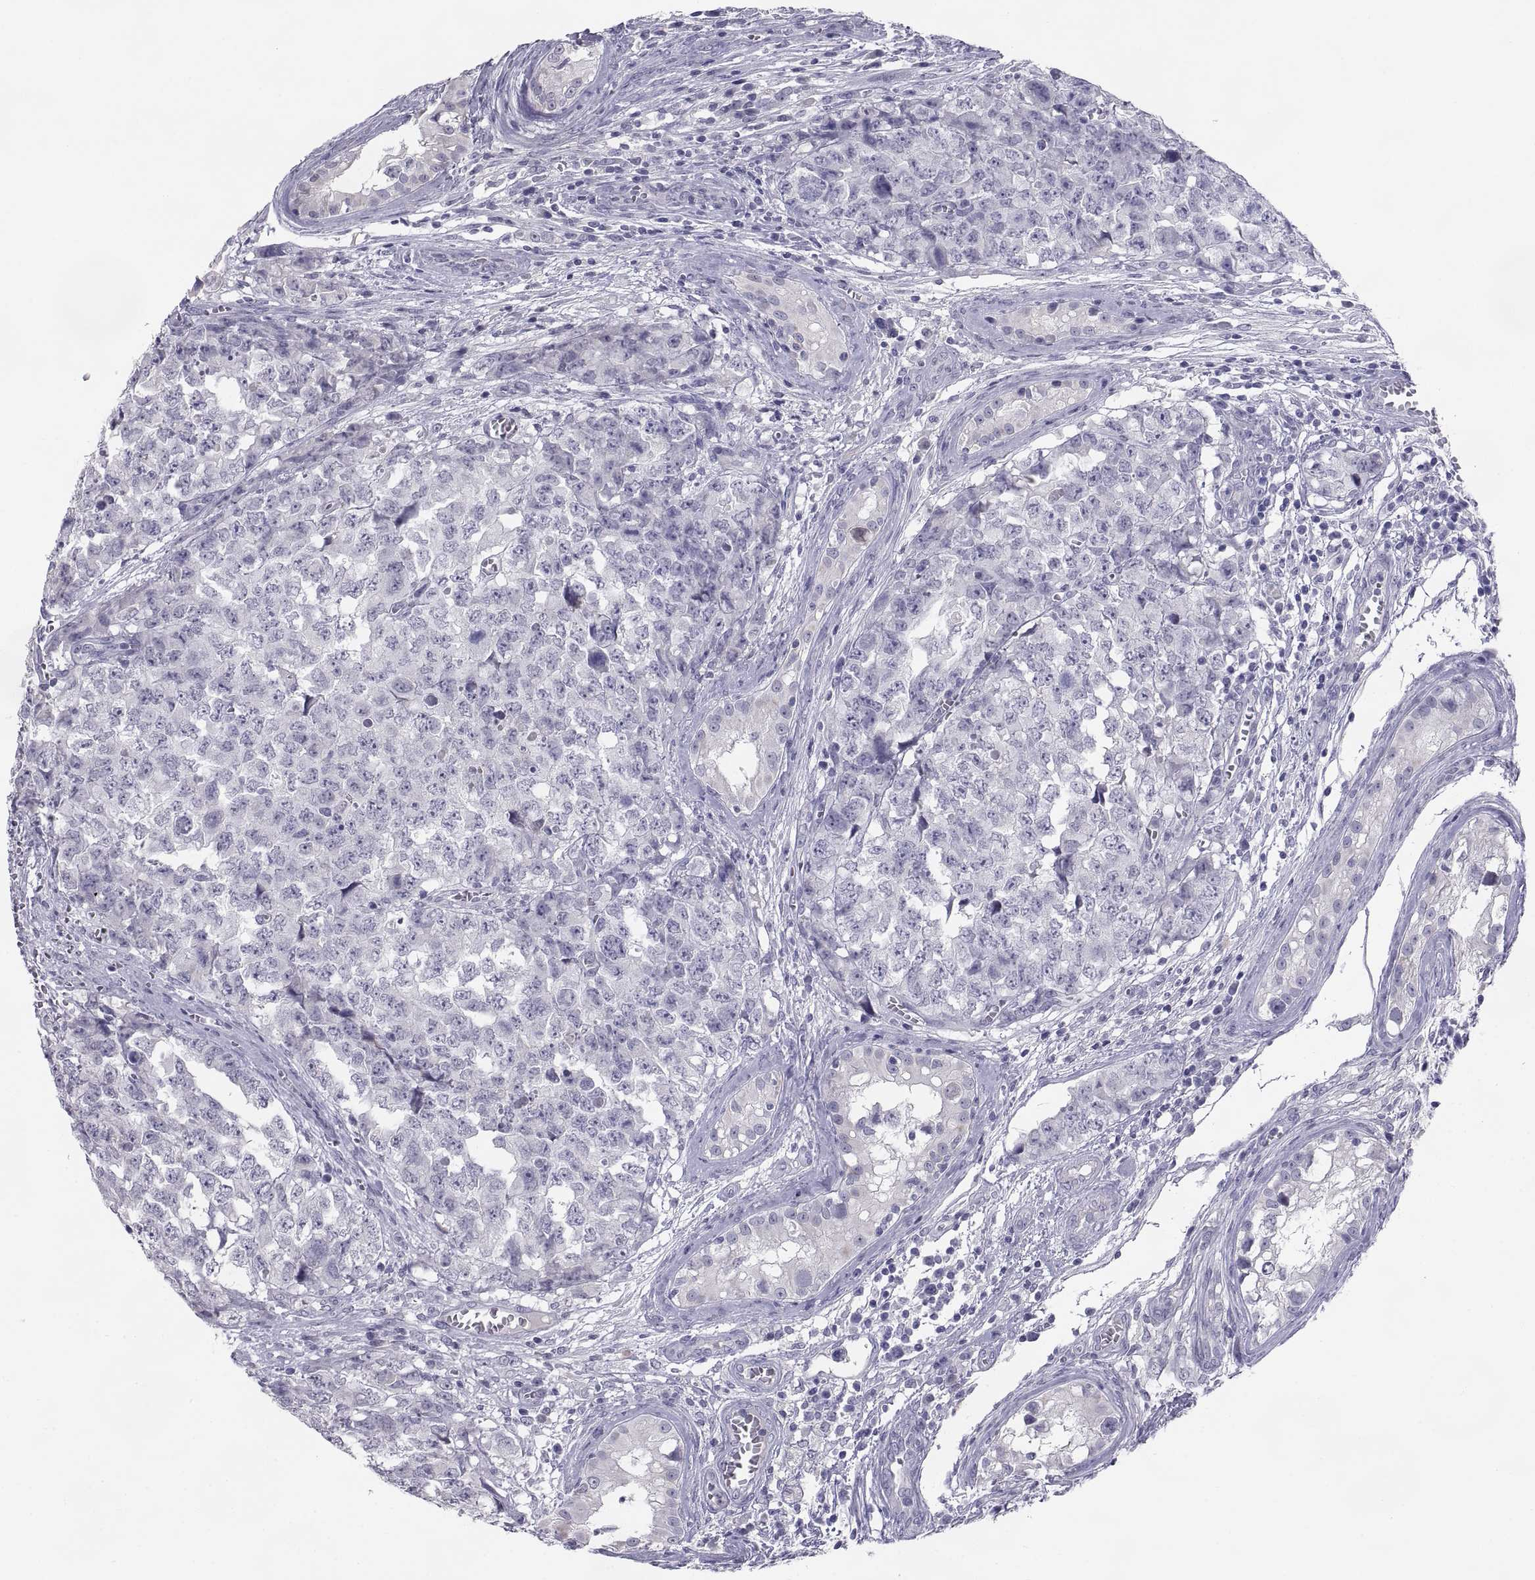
{"staining": {"intensity": "negative", "quantity": "none", "location": "none"}, "tissue": "testis cancer", "cell_type": "Tumor cells", "image_type": "cancer", "snomed": [{"axis": "morphology", "description": "Carcinoma, Embryonal, NOS"}, {"axis": "topography", "description": "Testis"}], "caption": "IHC image of neoplastic tissue: testis embryonal carcinoma stained with DAB (3,3'-diaminobenzidine) displays no significant protein expression in tumor cells.", "gene": "TEX13A", "patient": {"sex": "male", "age": 23}}